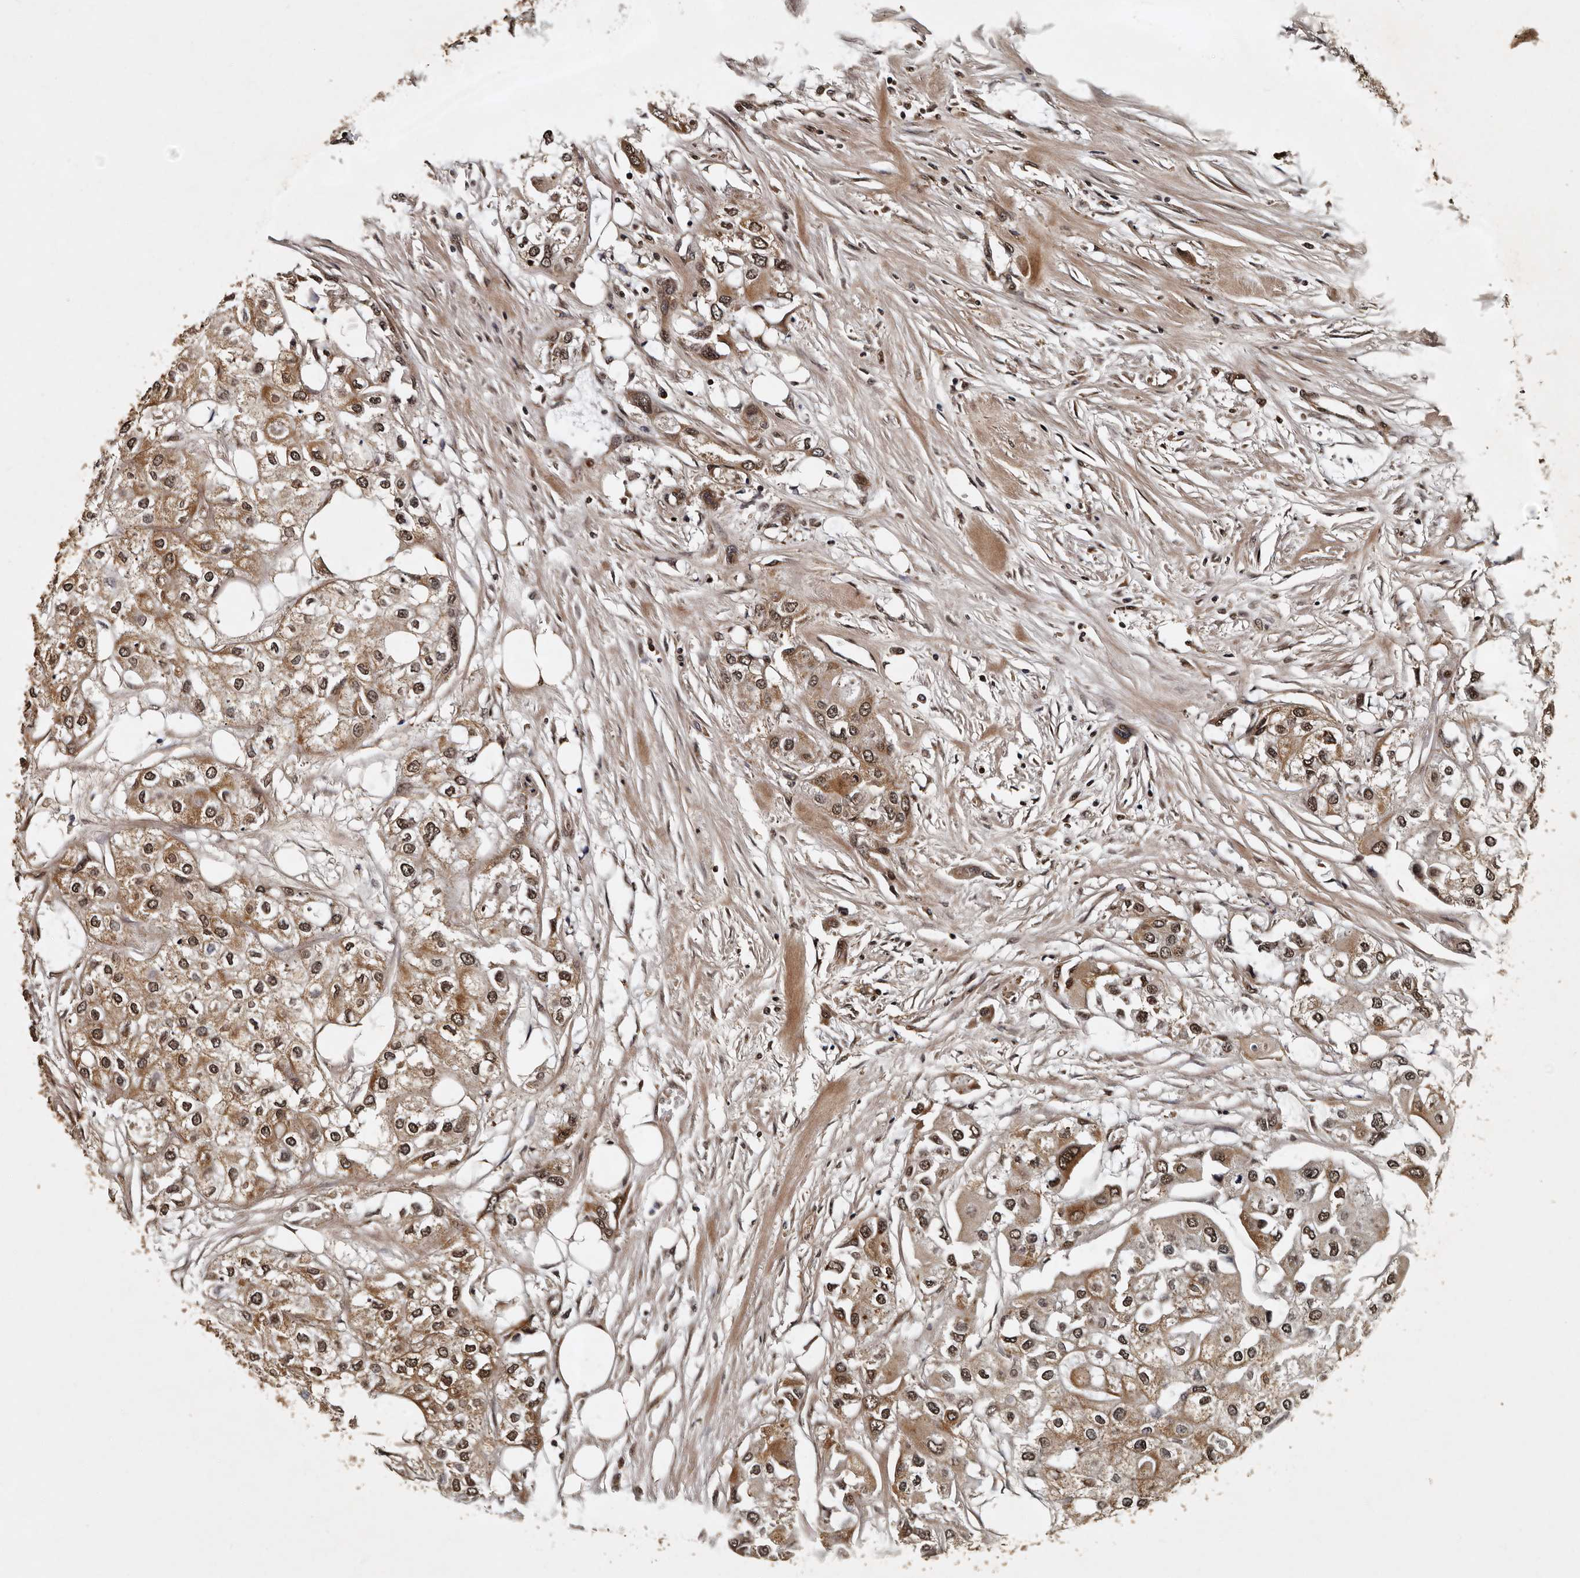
{"staining": {"intensity": "moderate", "quantity": ">75%", "location": "cytoplasmic/membranous,nuclear"}, "tissue": "urothelial cancer", "cell_type": "Tumor cells", "image_type": "cancer", "snomed": [{"axis": "morphology", "description": "Urothelial carcinoma, High grade"}, {"axis": "topography", "description": "Urinary bladder"}], "caption": "DAB (3,3'-diaminobenzidine) immunohistochemical staining of urothelial carcinoma (high-grade) displays moderate cytoplasmic/membranous and nuclear protein positivity in approximately >75% of tumor cells.", "gene": "CPNE3", "patient": {"sex": "male", "age": 64}}